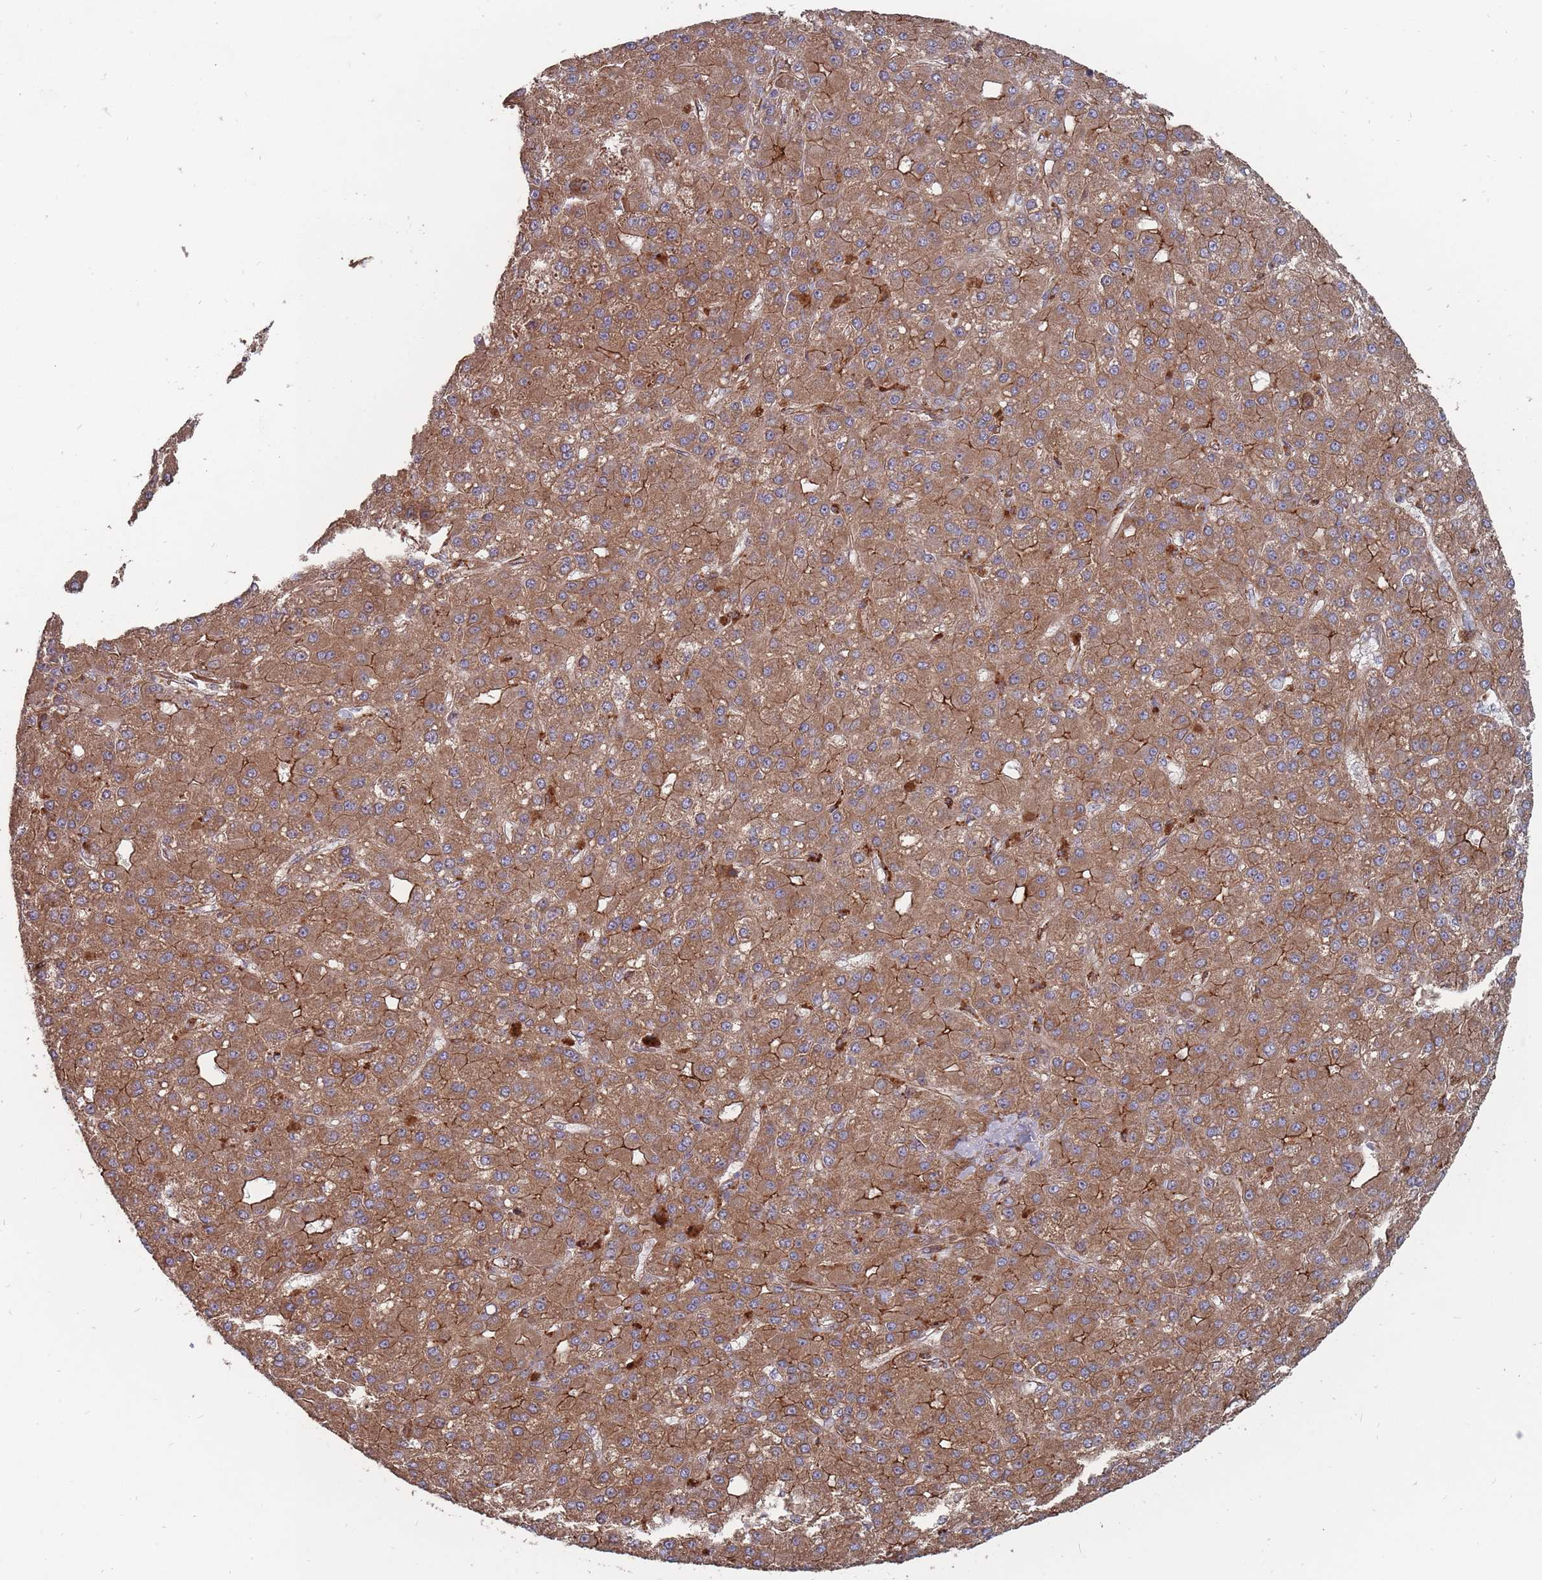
{"staining": {"intensity": "moderate", "quantity": ">75%", "location": "cytoplasmic/membranous"}, "tissue": "liver cancer", "cell_type": "Tumor cells", "image_type": "cancer", "snomed": [{"axis": "morphology", "description": "Carcinoma, Hepatocellular, NOS"}, {"axis": "topography", "description": "Liver"}], "caption": "There is medium levels of moderate cytoplasmic/membranous staining in tumor cells of liver hepatocellular carcinoma, as demonstrated by immunohistochemical staining (brown color).", "gene": "THSD7B", "patient": {"sex": "male", "age": 67}}